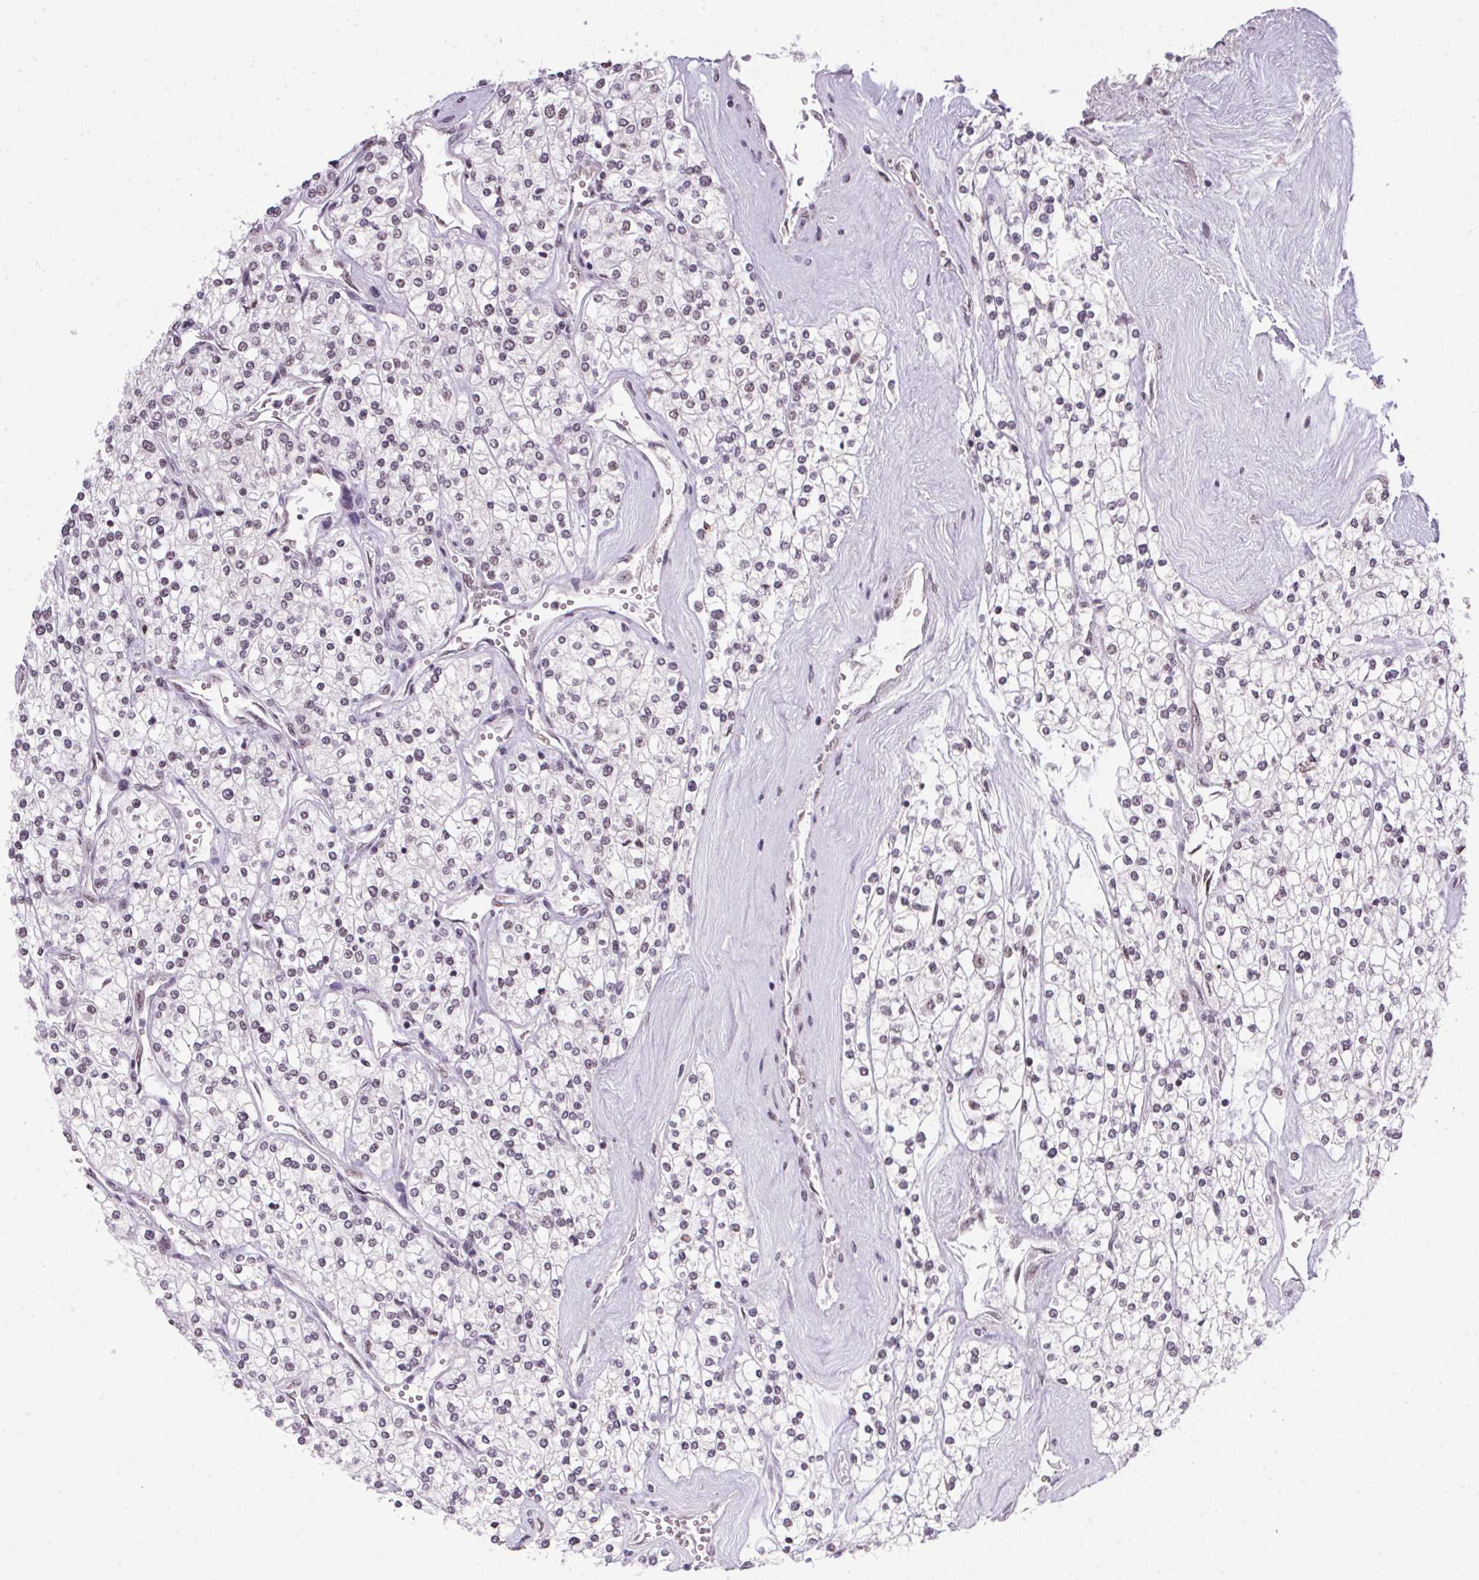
{"staining": {"intensity": "negative", "quantity": "none", "location": "none"}, "tissue": "renal cancer", "cell_type": "Tumor cells", "image_type": "cancer", "snomed": [{"axis": "morphology", "description": "Adenocarcinoma, NOS"}, {"axis": "topography", "description": "Kidney"}], "caption": "Immunohistochemistry image of adenocarcinoma (renal) stained for a protein (brown), which shows no staining in tumor cells. (DAB (3,3'-diaminobenzidine) IHC with hematoxylin counter stain).", "gene": "SRSF7", "patient": {"sex": "male", "age": 80}}